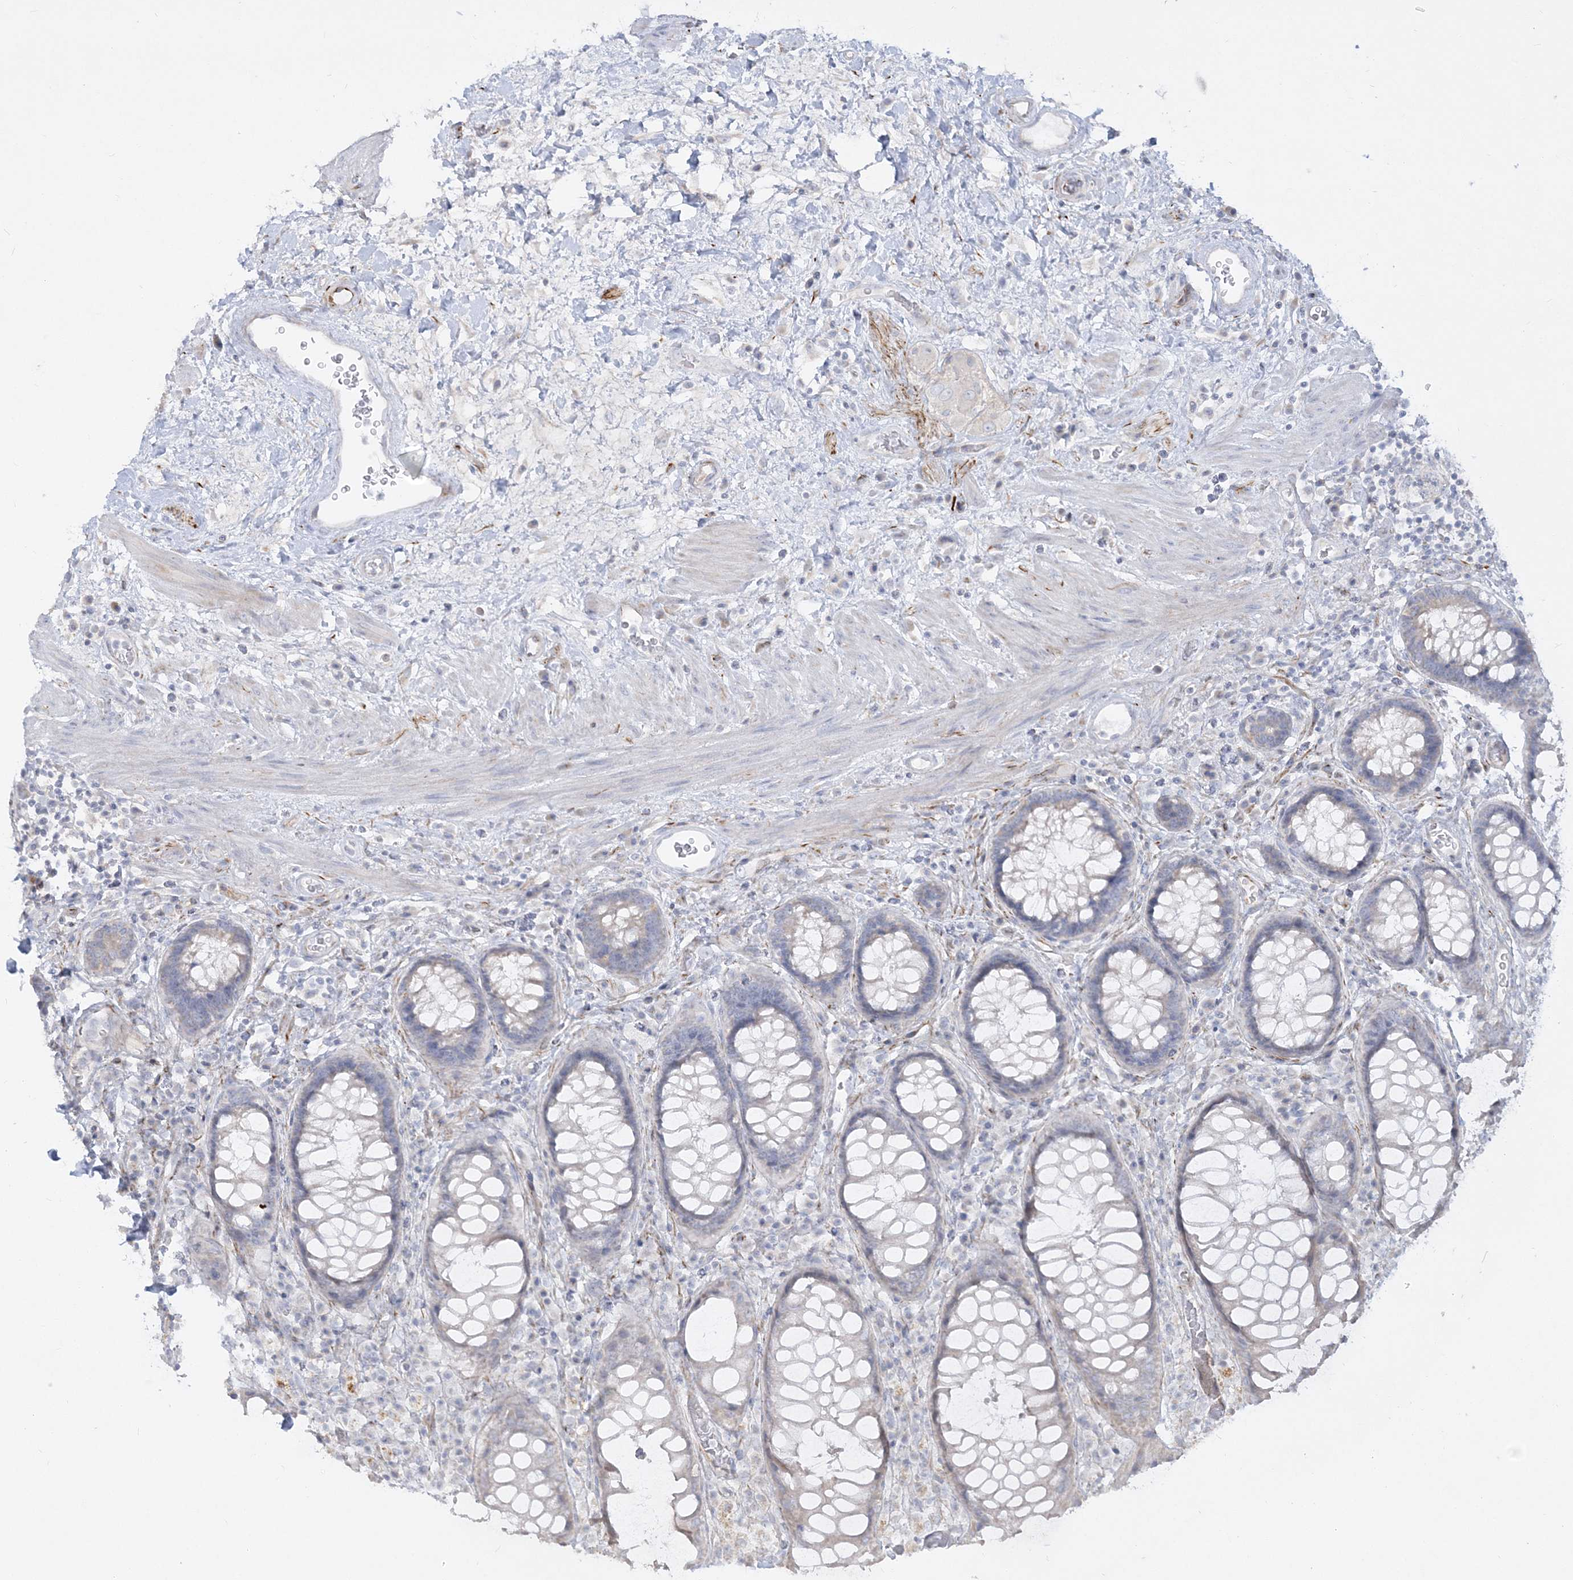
{"staining": {"intensity": "weak", "quantity": "<25%", "location": "cytoplasmic/membranous"}, "tissue": "rectum", "cell_type": "Glandular cells", "image_type": "normal", "snomed": [{"axis": "morphology", "description": "Normal tissue, NOS"}, {"axis": "topography", "description": "Rectum"}], "caption": "DAB immunohistochemical staining of normal human rectum exhibits no significant expression in glandular cells. (DAB (3,3'-diaminobenzidine) IHC visualized using brightfield microscopy, high magnification).", "gene": "GPAT2", "patient": {"sex": "male", "age": 64}}